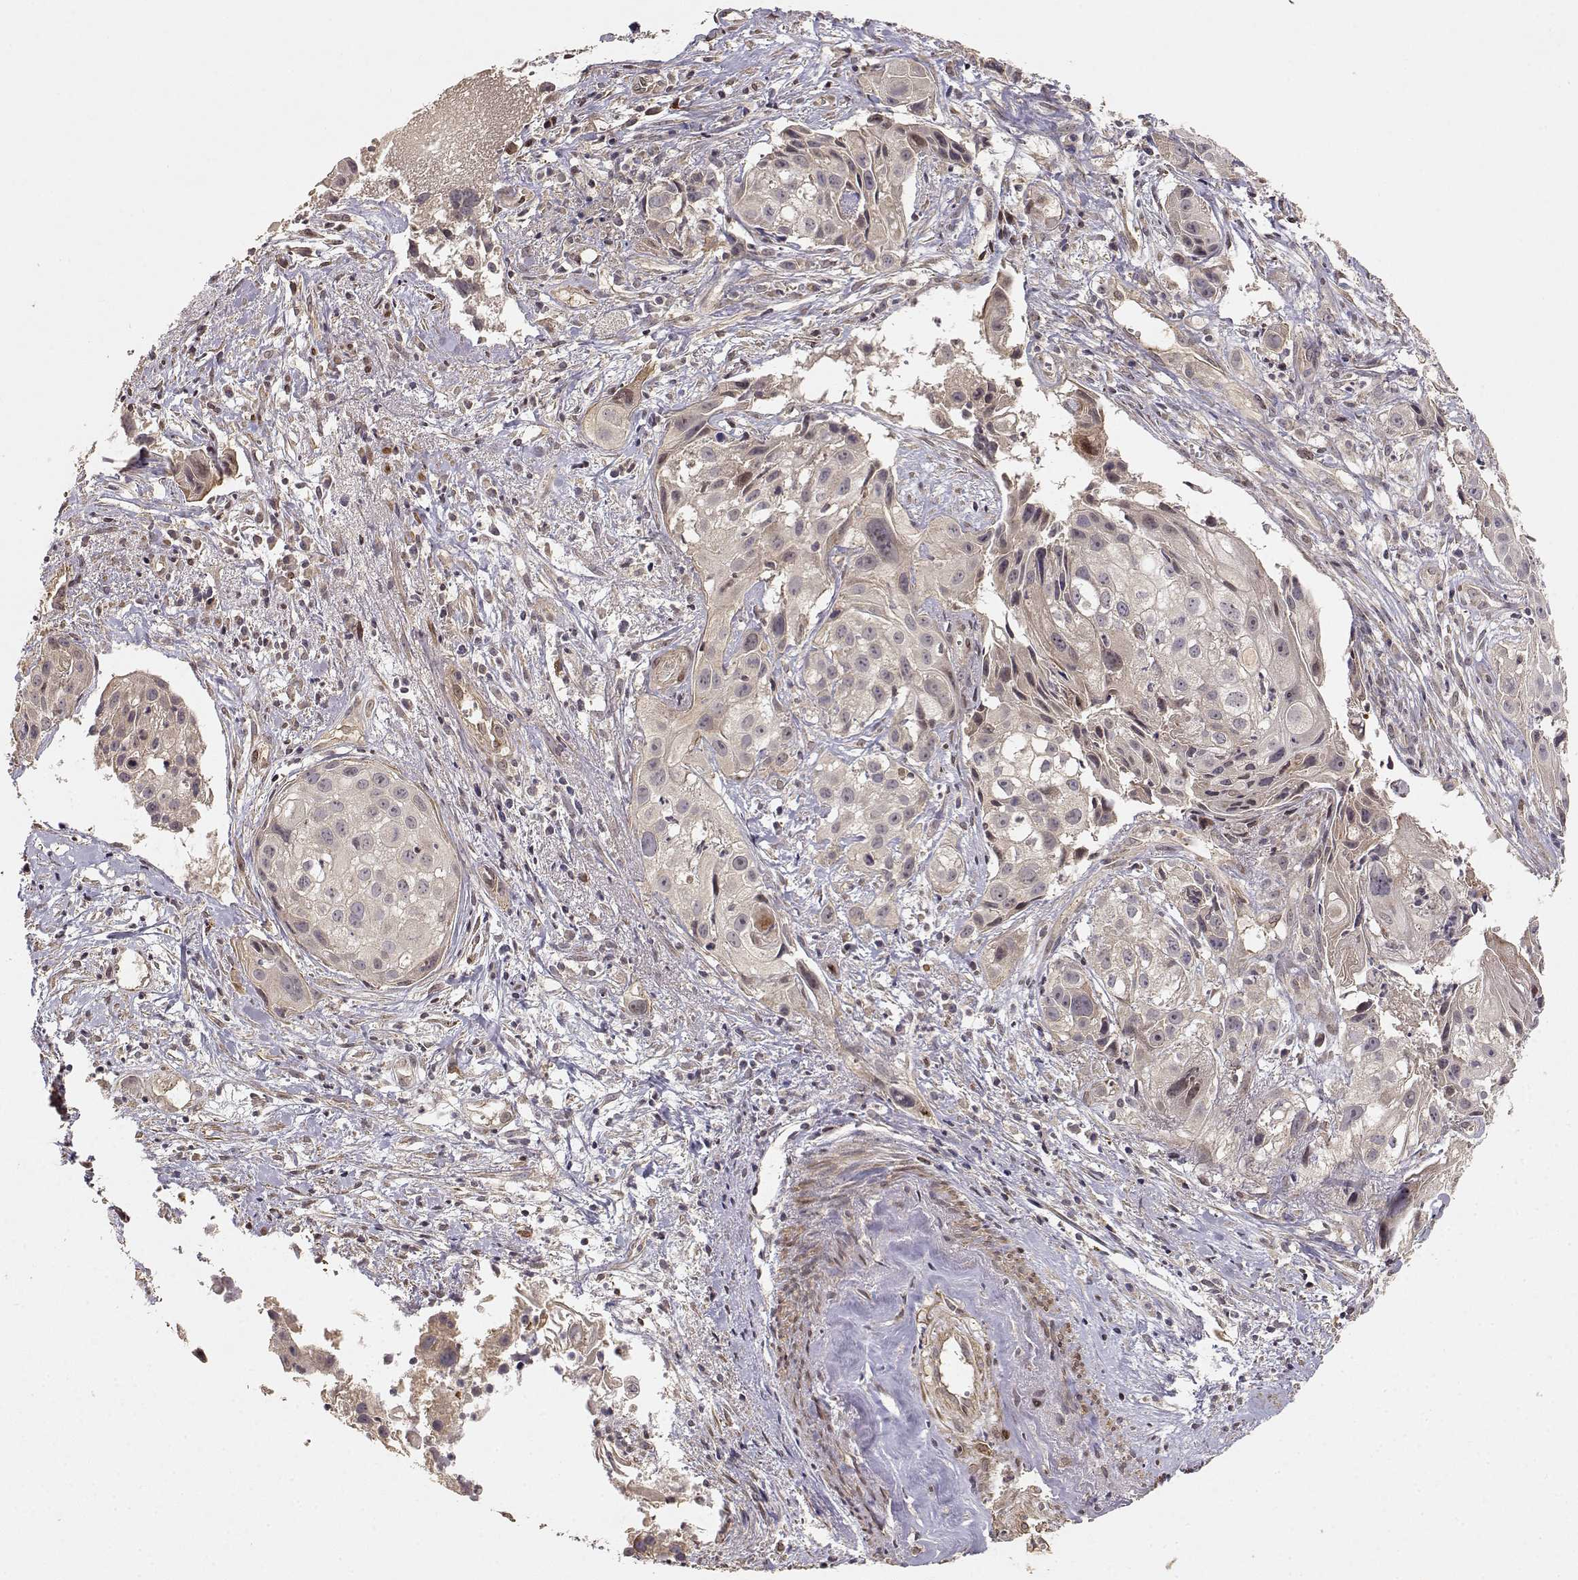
{"staining": {"intensity": "weak", "quantity": ">75%", "location": "cytoplasmic/membranous"}, "tissue": "cervical cancer", "cell_type": "Tumor cells", "image_type": "cancer", "snomed": [{"axis": "morphology", "description": "Squamous cell carcinoma, NOS"}, {"axis": "topography", "description": "Cervix"}], "caption": "Cervical cancer (squamous cell carcinoma) stained with DAB (3,3'-diaminobenzidine) immunohistochemistry (IHC) demonstrates low levels of weak cytoplasmic/membranous staining in about >75% of tumor cells.", "gene": "PICK1", "patient": {"sex": "female", "age": 53}}